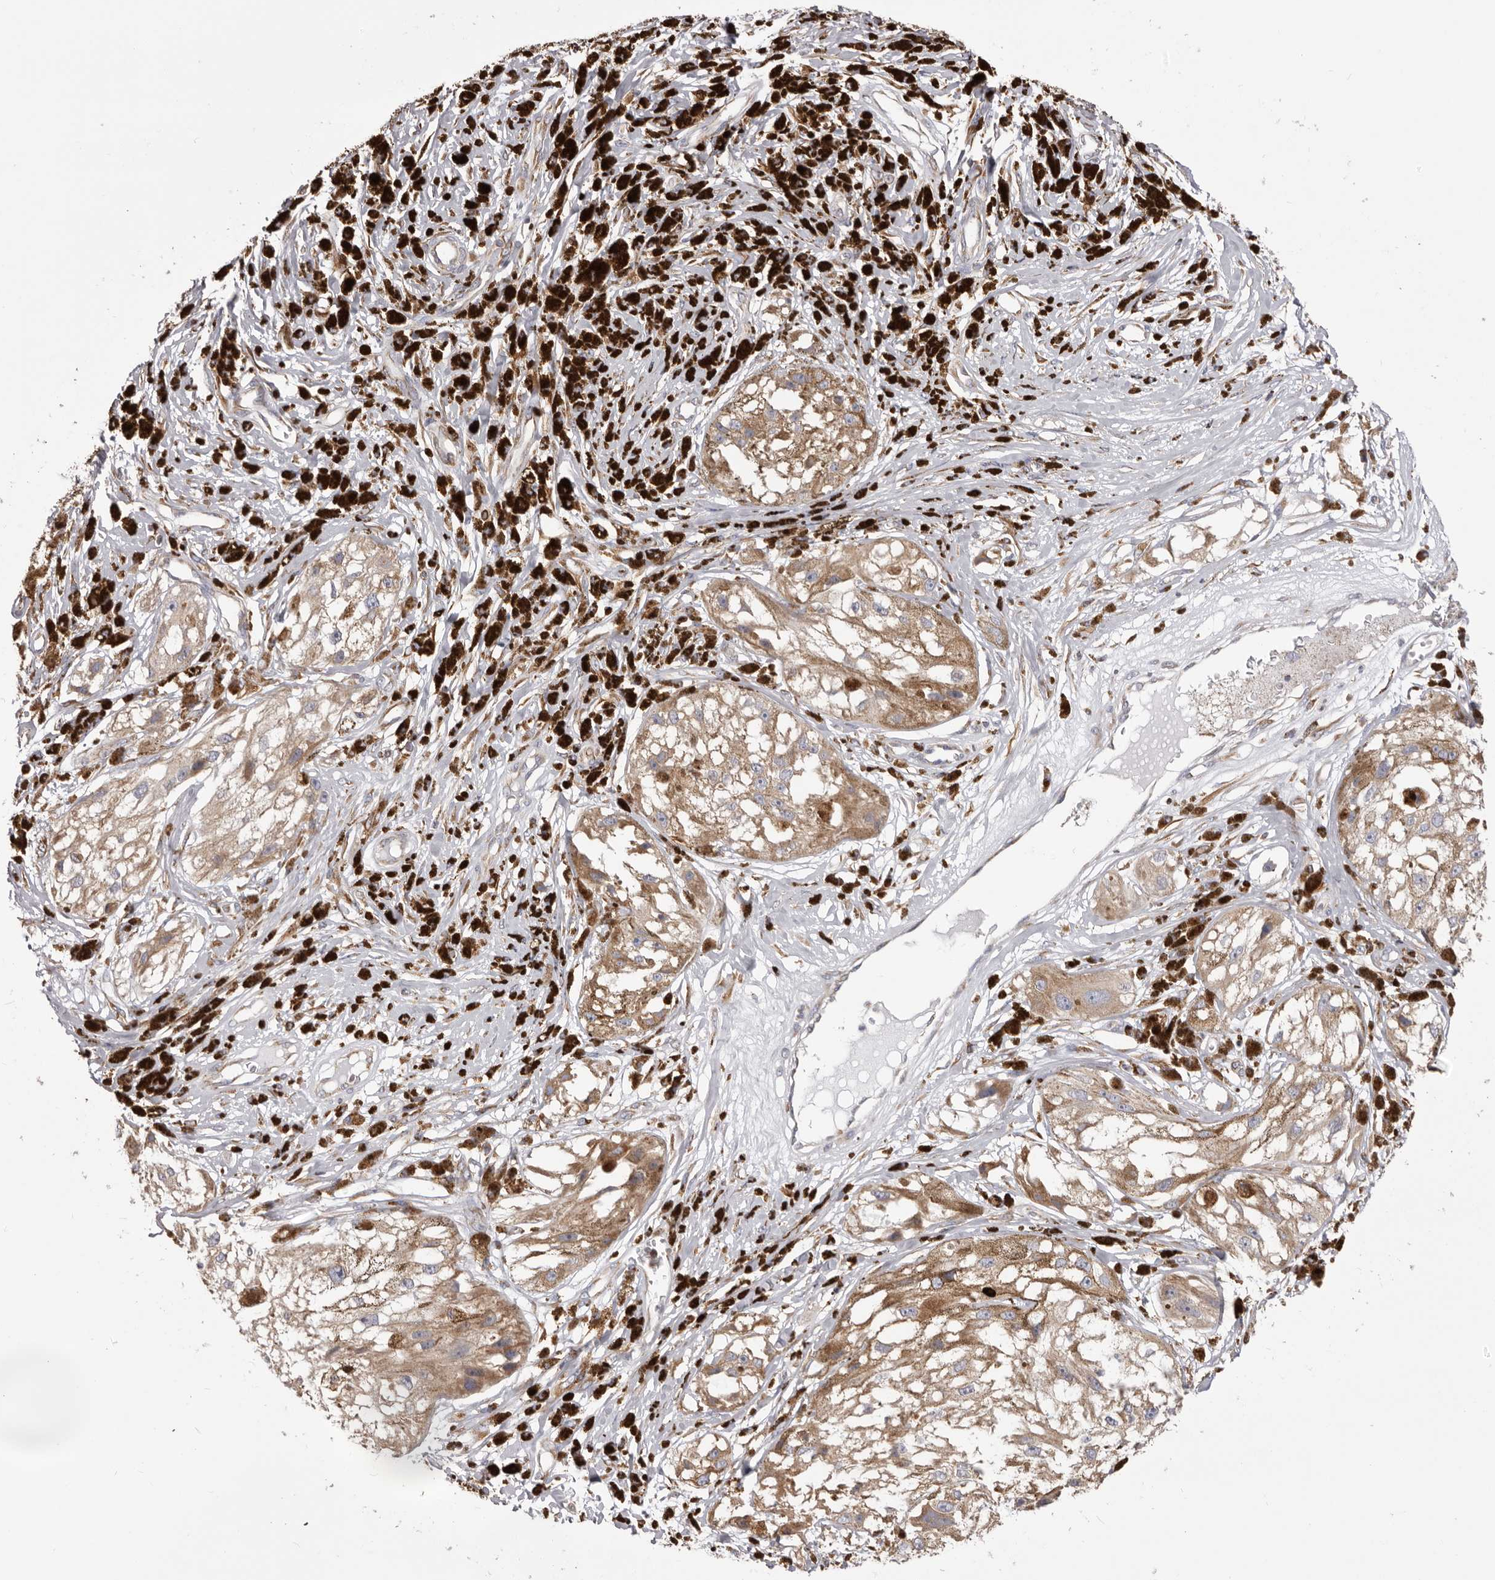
{"staining": {"intensity": "weak", "quantity": ">75%", "location": "cytoplasmic/membranous"}, "tissue": "melanoma", "cell_type": "Tumor cells", "image_type": "cancer", "snomed": [{"axis": "morphology", "description": "Malignant melanoma, NOS"}, {"axis": "topography", "description": "Skin"}], "caption": "Human melanoma stained with a protein marker exhibits weak staining in tumor cells.", "gene": "QRSL1", "patient": {"sex": "male", "age": 88}}